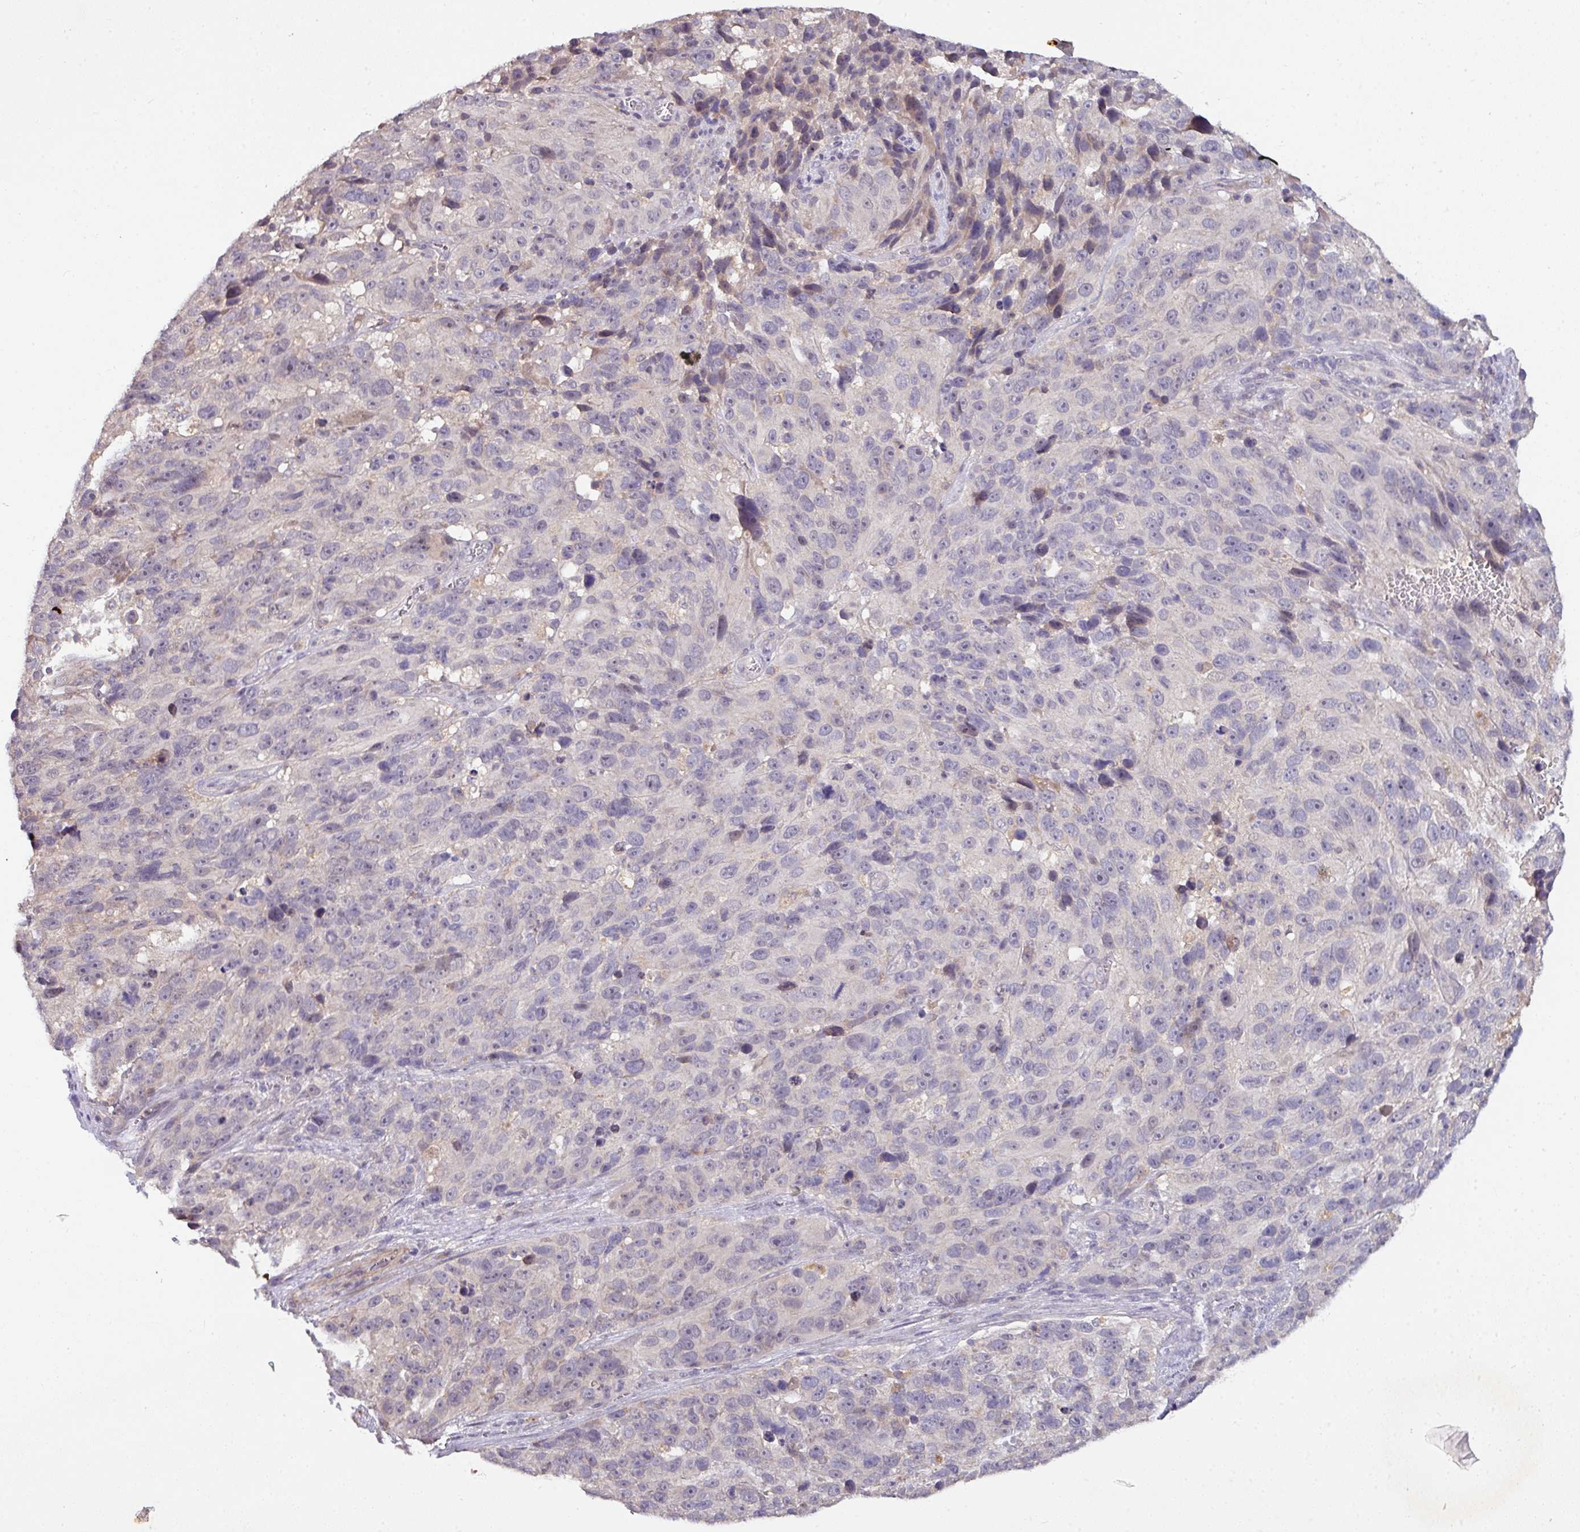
{"staining": {"intensity": "negative", "quantity": "none", "location": "none"}, "tissue": "melanoma", "cell_type": "Tumor cells", "image_type": "cancer", "snomed": [{"axis": "morphology", "description": "Malignant melanoma, NOS"}, {"axis": "topography", "description": "Skin"}], "caption": "An immunohistochemistry micrograph of melanoma is shown. There is no staining in tumor cells of melanoma.", "gene": "AEBP2", "patient": {"sex": "male", "age": 84}}